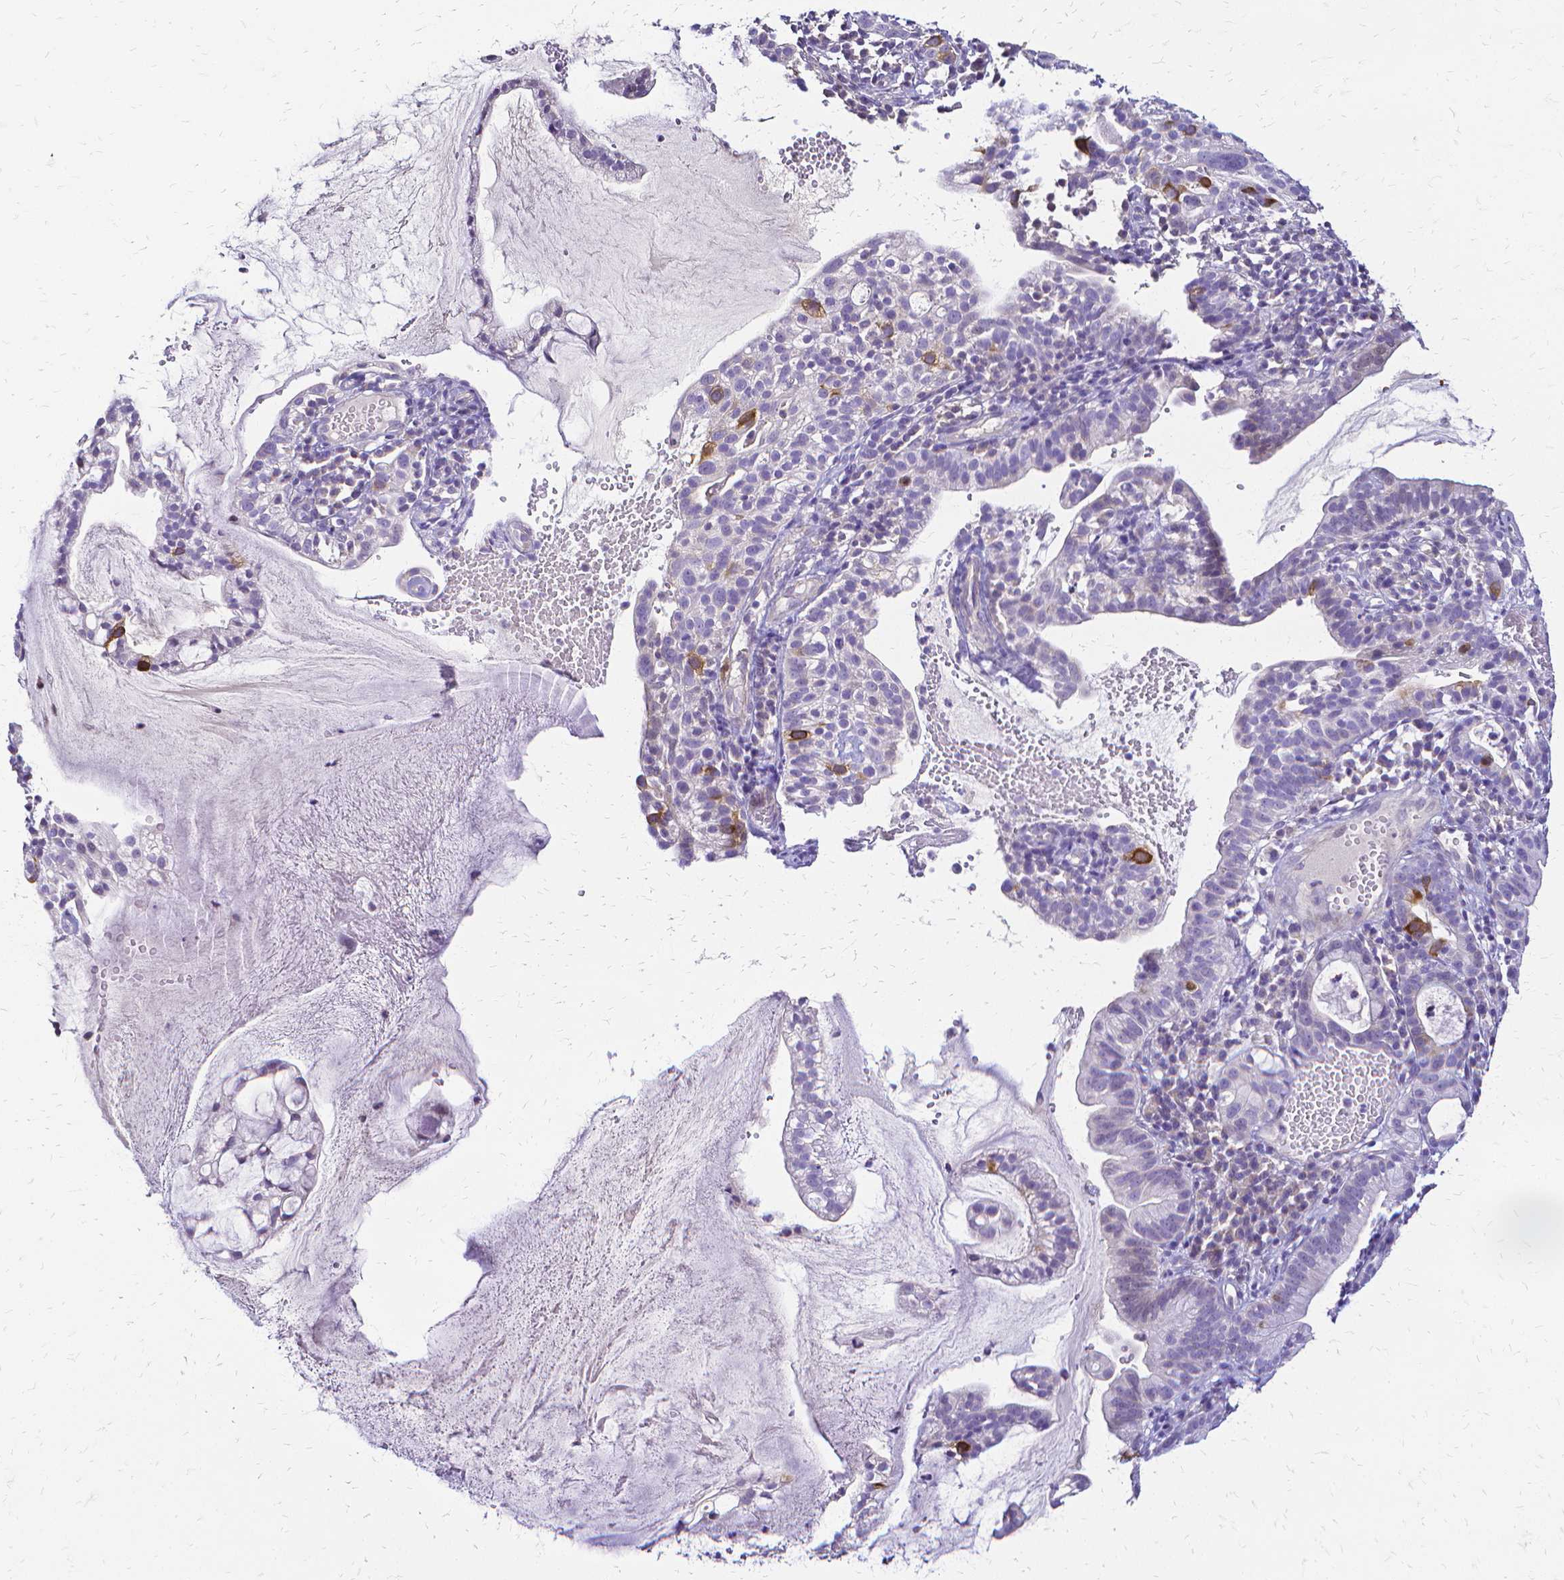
{"staining": {"intensity": "moderate", "quantity": "<25%", "location": "cytoplasmic/membranous"}, "tissue": "cervical cancer", "cell_type": "Tumor cells", "image_type": "cancer", "snomed": [{"axis": "morphology", "description": "Adenocarcinoma, NOS"}, {"axis": "topography", "description": "Cervix"}], "caption": "Immunohistochemical staining of cervical cancer (adenocarcinoma) exhibits moderate cytoplasmic/membranous protein expression in about <25% of tumor cells.", "gene": "CCNB1", "patient": {"sex": "female", "age": 41}}